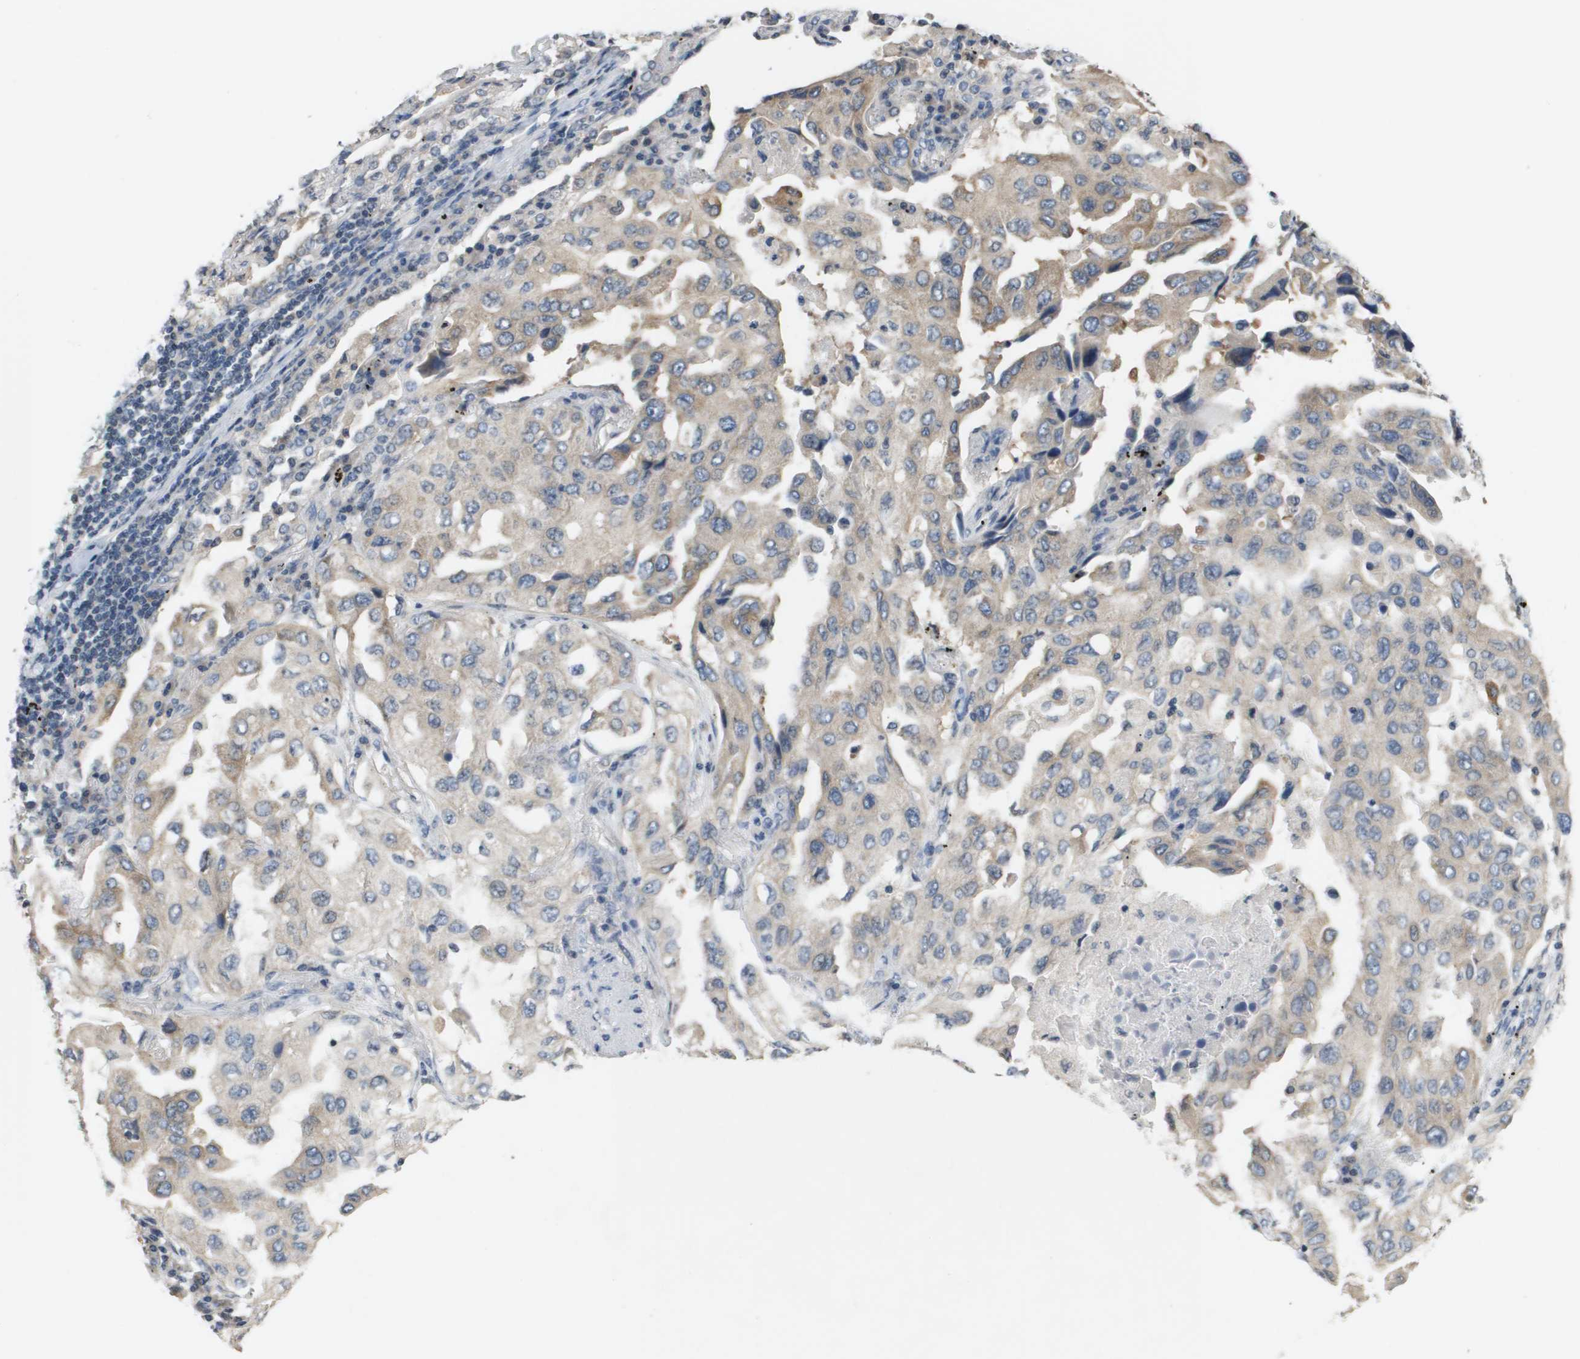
{"staining": {"intensity": "weak", "quantity": "25%-75%", "location": "cytoplasmic/membranous"}, "tissue": "lung cancer", "cell_type": "Tumor cells", "image_type": "cancer", "snomed": [{"axis": "morphology", "description": "Adenocarcinoma, NOS"}, {"axis": "topography", "description": "Lung"}], "caption": "DAB immunohistochemical staining of human lung cancer (adenocarcinoma) demonstrates weak cytoplasmic/membranous protein positivity in about 25%-75% of tumor cells.", "gene": "CAPN11", "patient": {"sex": "female", "age": 65}}